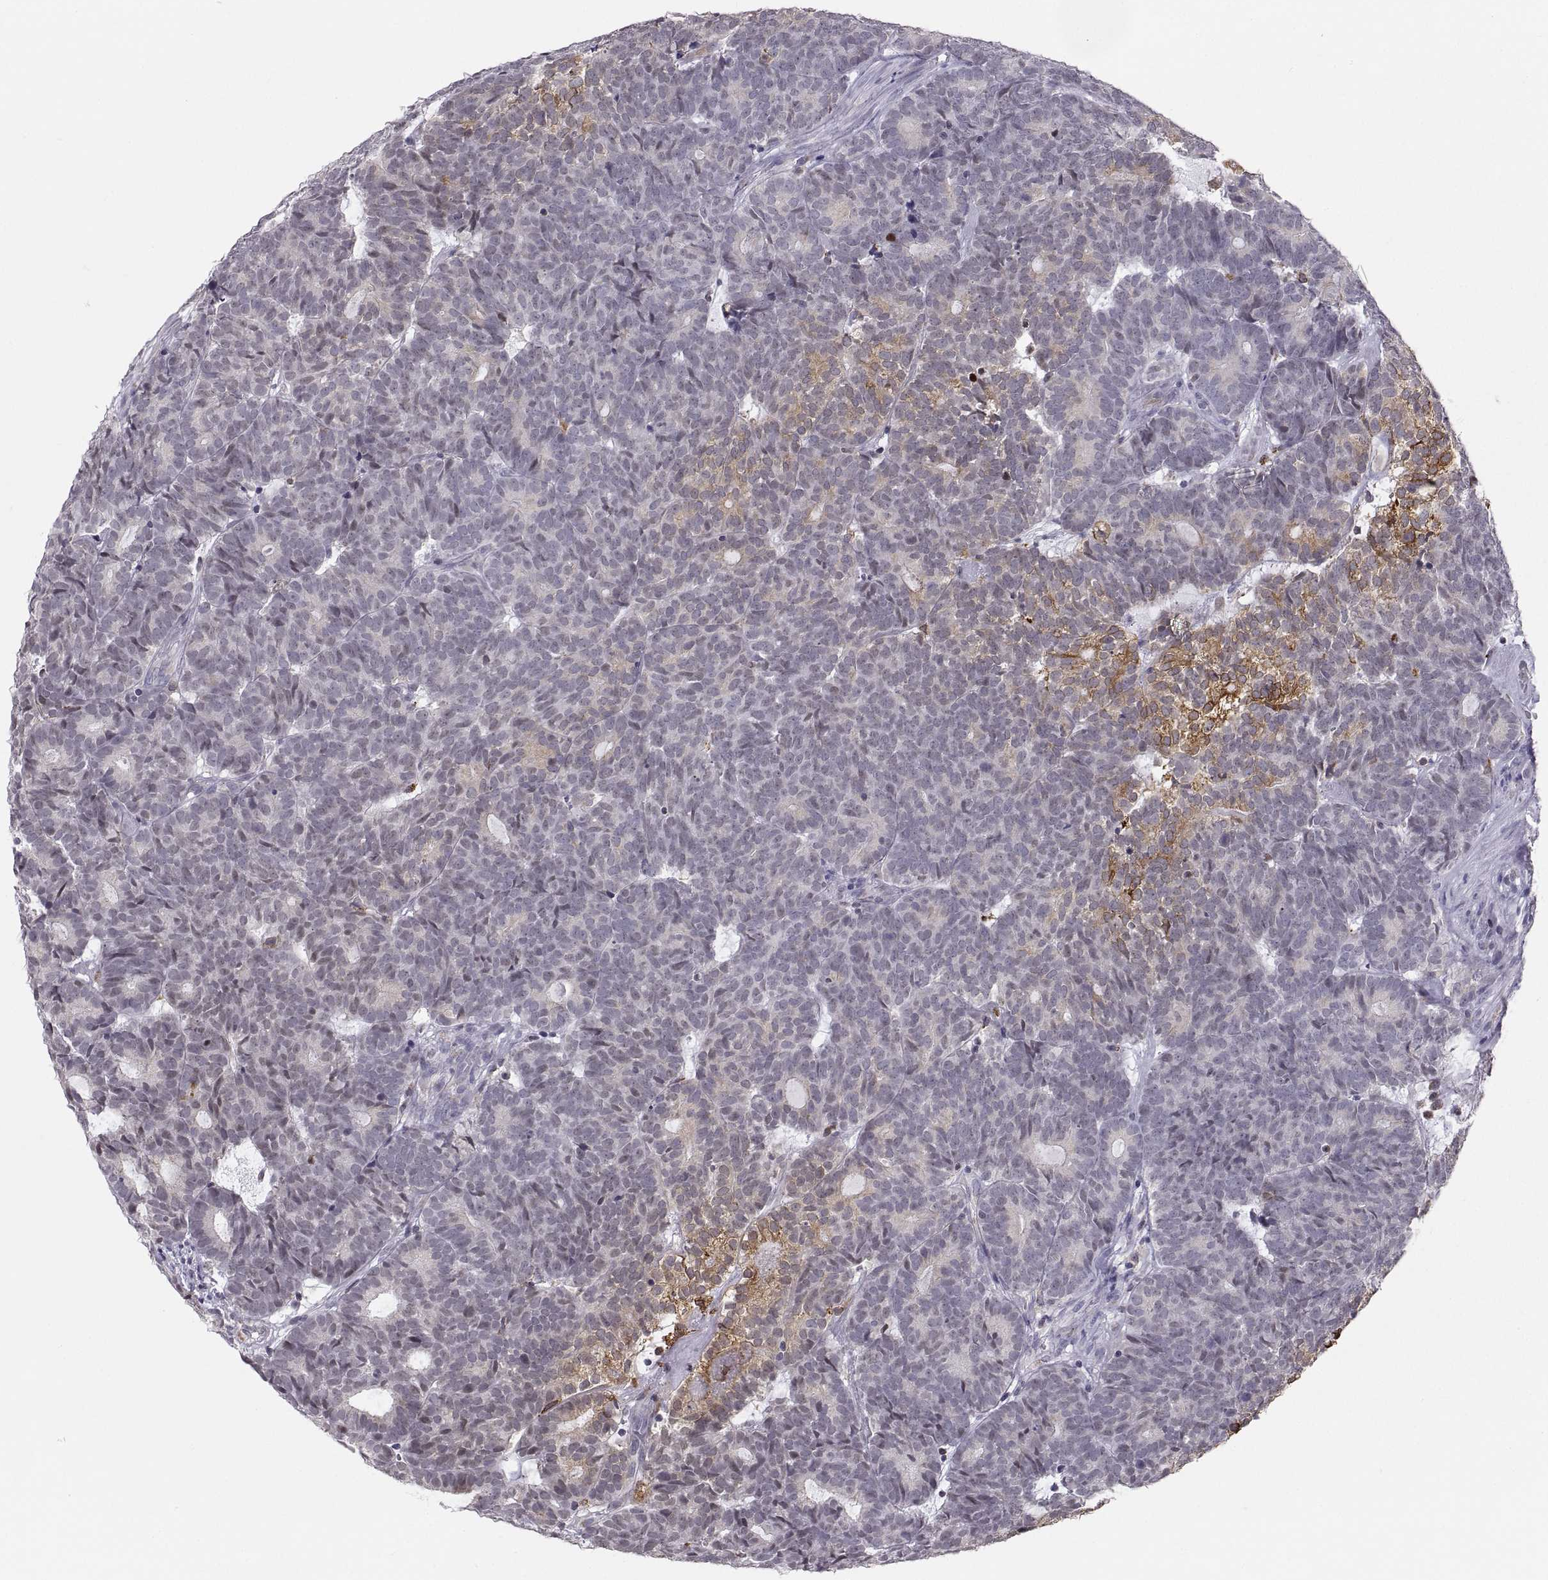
{"staining": {"intensity": "weak", "quantity": "<25%", "location": "cytoplasmic/membranous"}, "tissue": "head and neck cancer", "cell_type": "Tumor cells", "image_type": "cancer", "snomed": [{"axis": "morphology", "description": "Adenocarcinoma, NOS"}, {"axis": "topography", "description": "Head-Neck"}], "caption": "Tumor cells show no significant staining in adenocarcinoma (head and neck).", "gene": "ERO1A", "patient": {"sex": "female", "age": 81}}